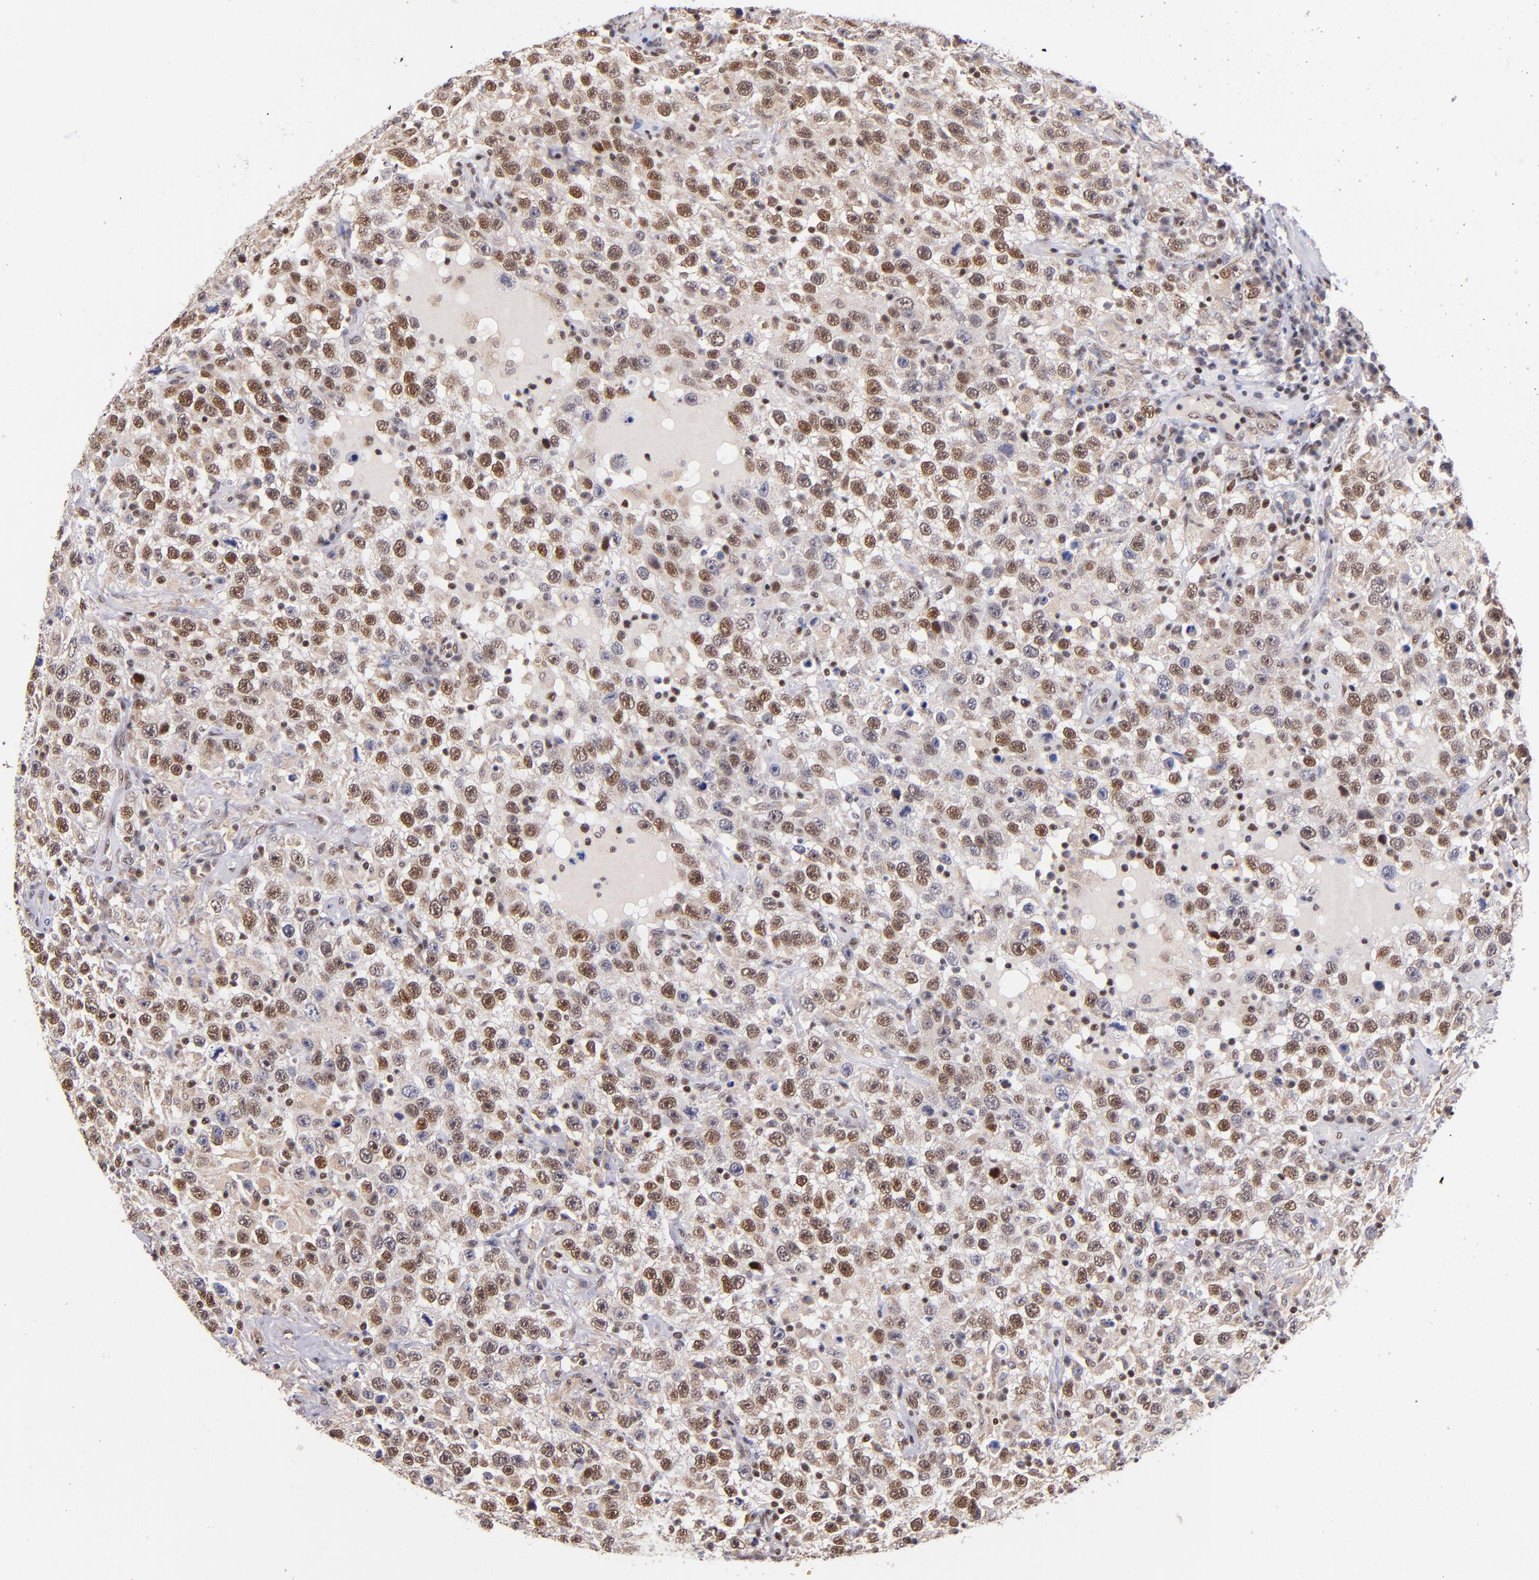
{"staining": {"intensity": "moderate", "quantity": "25%-75%", "location": "nuclear"}, "tissue": "testis cancer", "cell_type": "Tumor cells", "image_type": "cancer", "snomed": [{"axis": "morphology", "description": "Seminoma, NOS"}, {"axis": "topography", "description": "Testis"}], "caption": "DAB immunohistochemical staining of human testis cancer reveals moderate nuclear protein staining in approximately 25%-75% of tumor cells.", "gene": "SRF", "patient": {"sex": "male", "age": 41}}